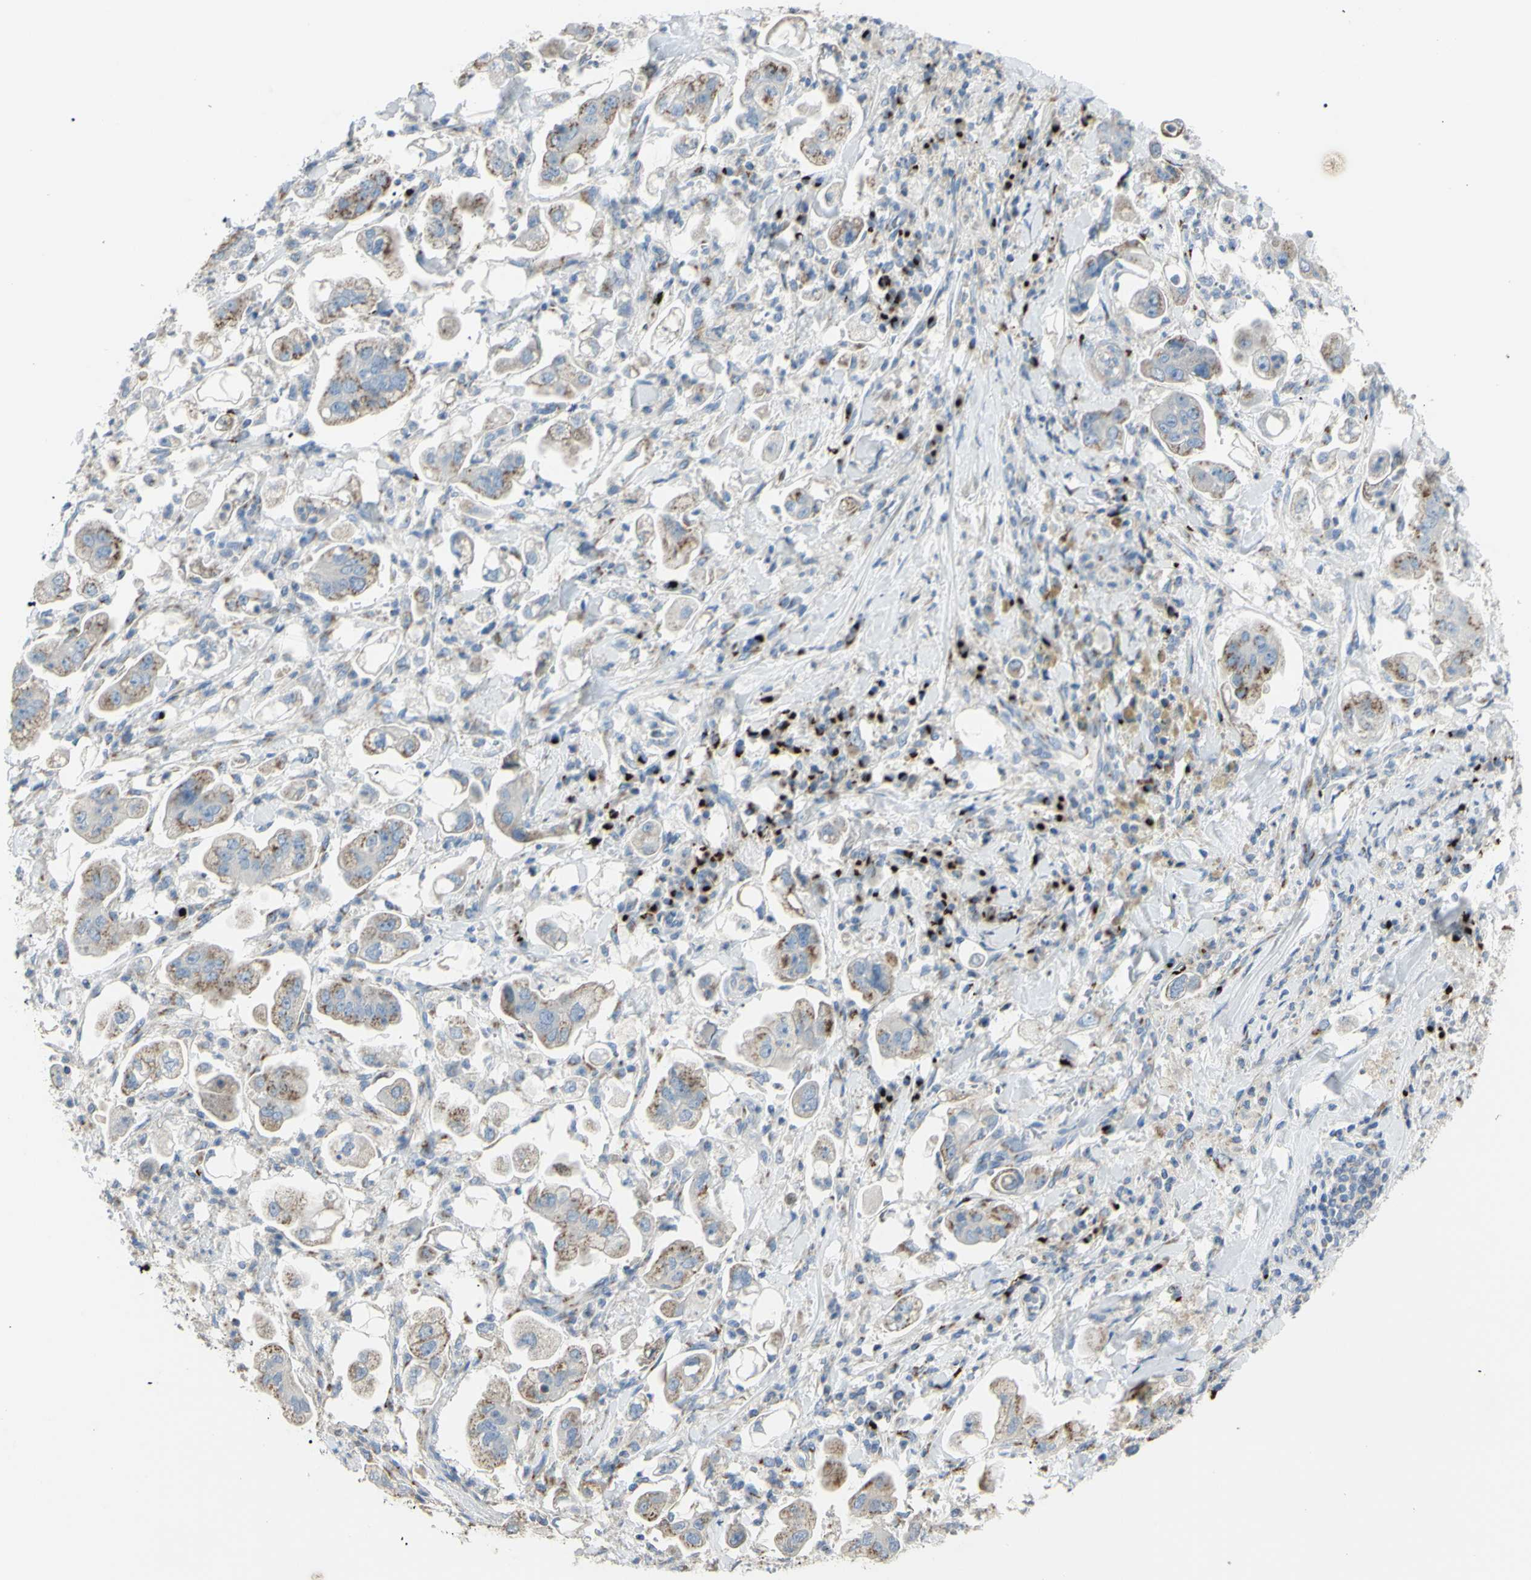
{"staining": {"intensity": "moderate", "quantity": "25%-75%", "location": "cytoplasmic/membranous"}, "tissue": "stomach cancer", "cell_type": "Tumor cells", "image_type": "cancer", "snomed": [{"axis": "morphology", "description": "Adenocarcinoma, NOS"}, {"axis": "topography", "description": "Stomach"}], "caption": "A high-resolution micrograph shows IHC staining of stomach cancer, which demonstrates moderate cytoplasmic/membranous expression in about 25%-75% of tumor cells.", "gene": "B4GALT3", "patient": {"sex": "male", "age": 62}}